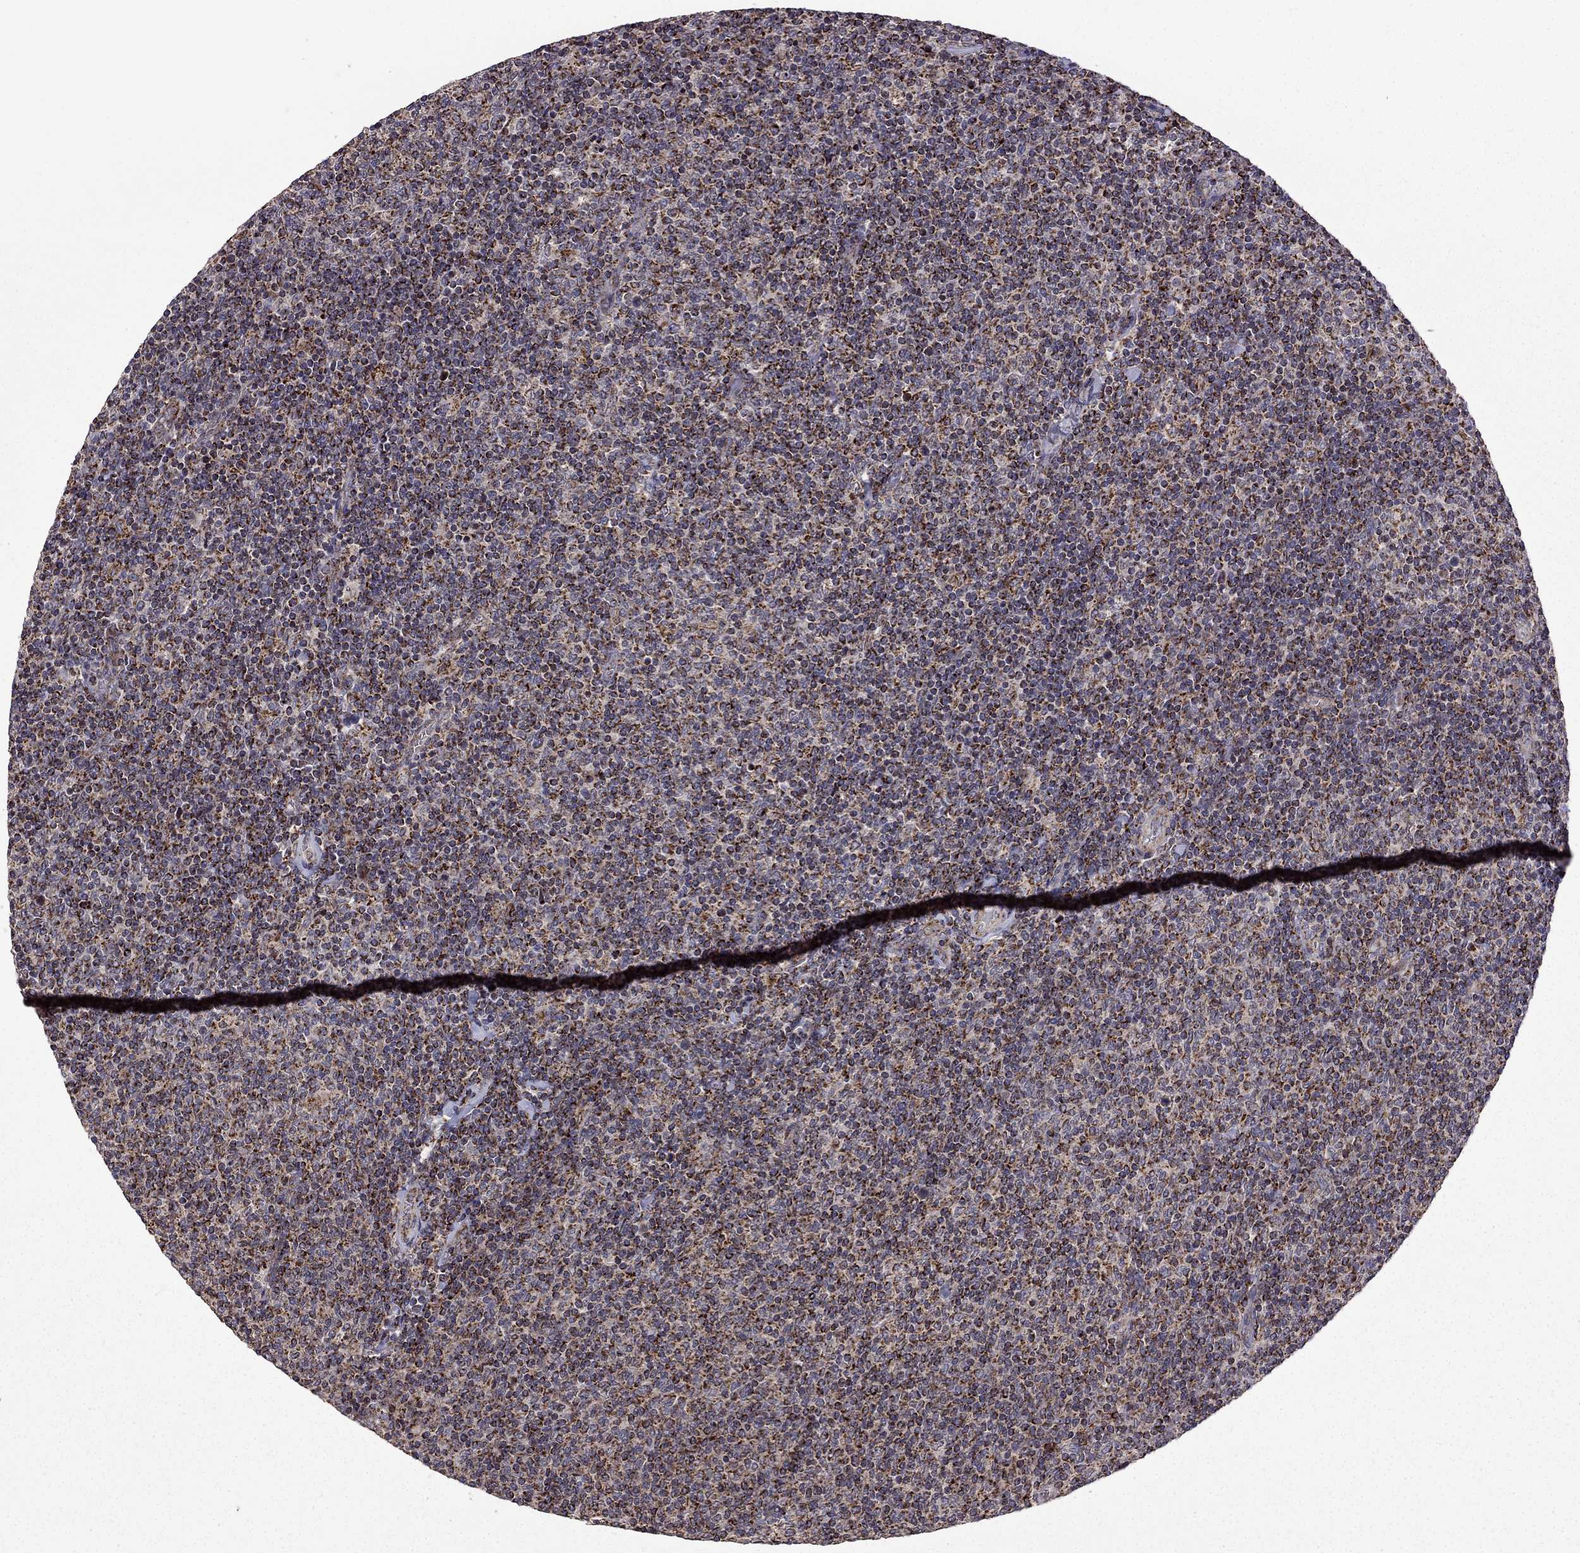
{"staining": {"intensity": "strong", "quantity": ">75%", "location": "cytoplasmic/membranous"}, "tissue": "lymphoma", "cell_type": "Tumor cells", "image_type": "cancer", "snomed": [{"axis": "morphology", "description": "Malignant lymphoma, non-Hodgkin's type, Low grade"}, {"axis": "topography", "description": "Lymph node"}], "caption": "The histopathology image demonstrates a brown stain indicating the presence of a protein in the cytoplasmic/membranous of tumor cells in lymphoma.", "gene": "TAB2", "patient": {"sex": "male", "age": 52}}